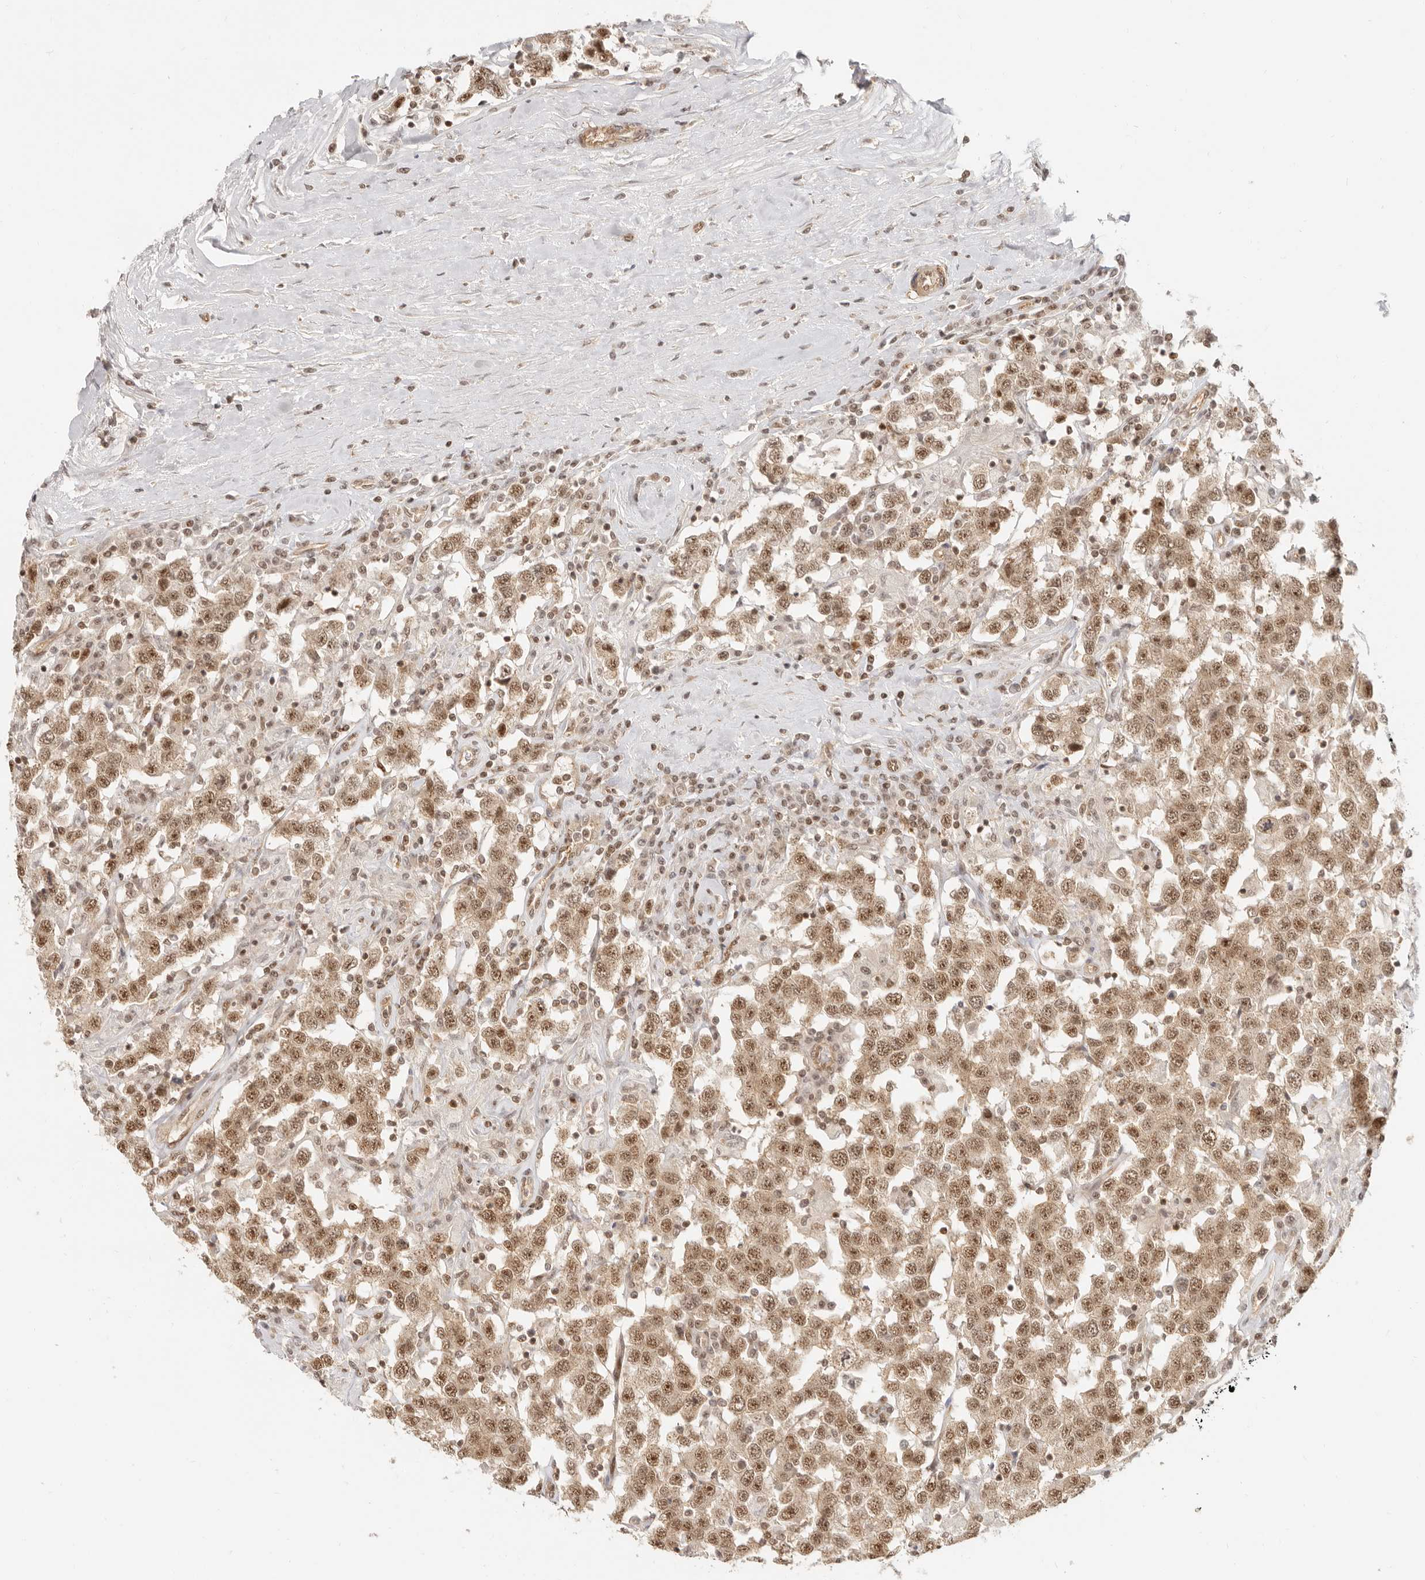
{"staining": {"intensity": "moderate", "quantity": ">75%", "location": "nuclear"}, "tissue": "testis cancer", "cell_type": "Tumor cells", "image_type": "cancer", "snomed": [{"axis": "morphology", "description": "Seminoma, NOS"}, {"axis": "topography", "description": "Testis"}], "caption": "An image of human testis seminoma stained for a protein shows moderate nuclear brown staining in tumor cells.", "gene": "BAP1", "patient": {"sex": "male", "age": 41}}